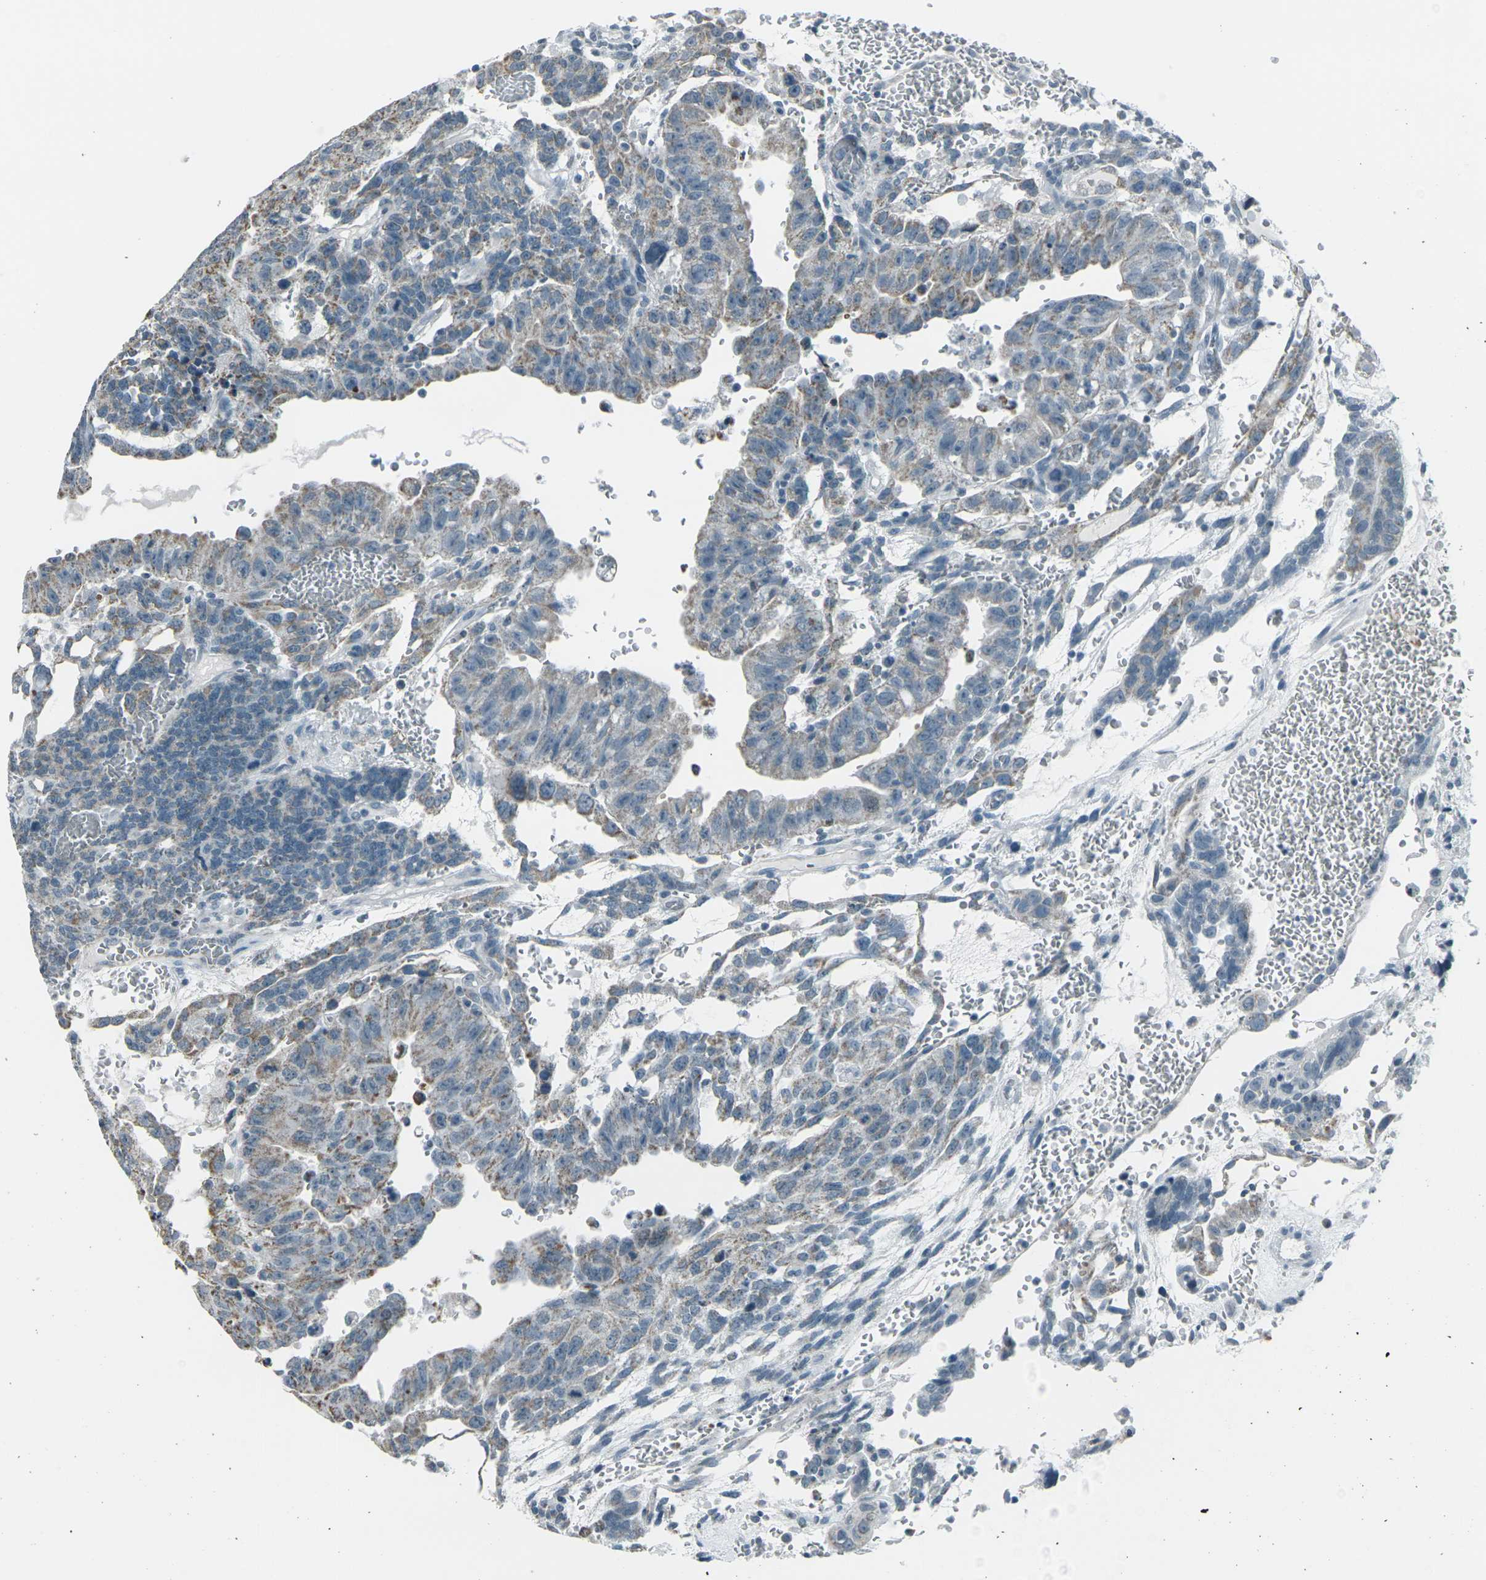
{"staining": {"intensity": "weak", "quantity": ">75%", "location": "cytoplasmic/membranous"}, "tissue": "testis cancer", "cell_type": "Tumor cells", "image_type": "cancer", "snomed": [{"axis": "morphology", "description": "Seminoma, NOS"}, {"axis": "morphology", "description": "Carcinoma, Embryonal, NOS"}, {"axis": "topography", "description": "Testis"}], "caption": "A micrograph of embryonal carcinoma (testis) stained for a protein exhibits weak cytoplasmic/membranous brown staining in tumor cells.", "gene": "H2BC1", "patient": {"sex": "male", "age": 52}}